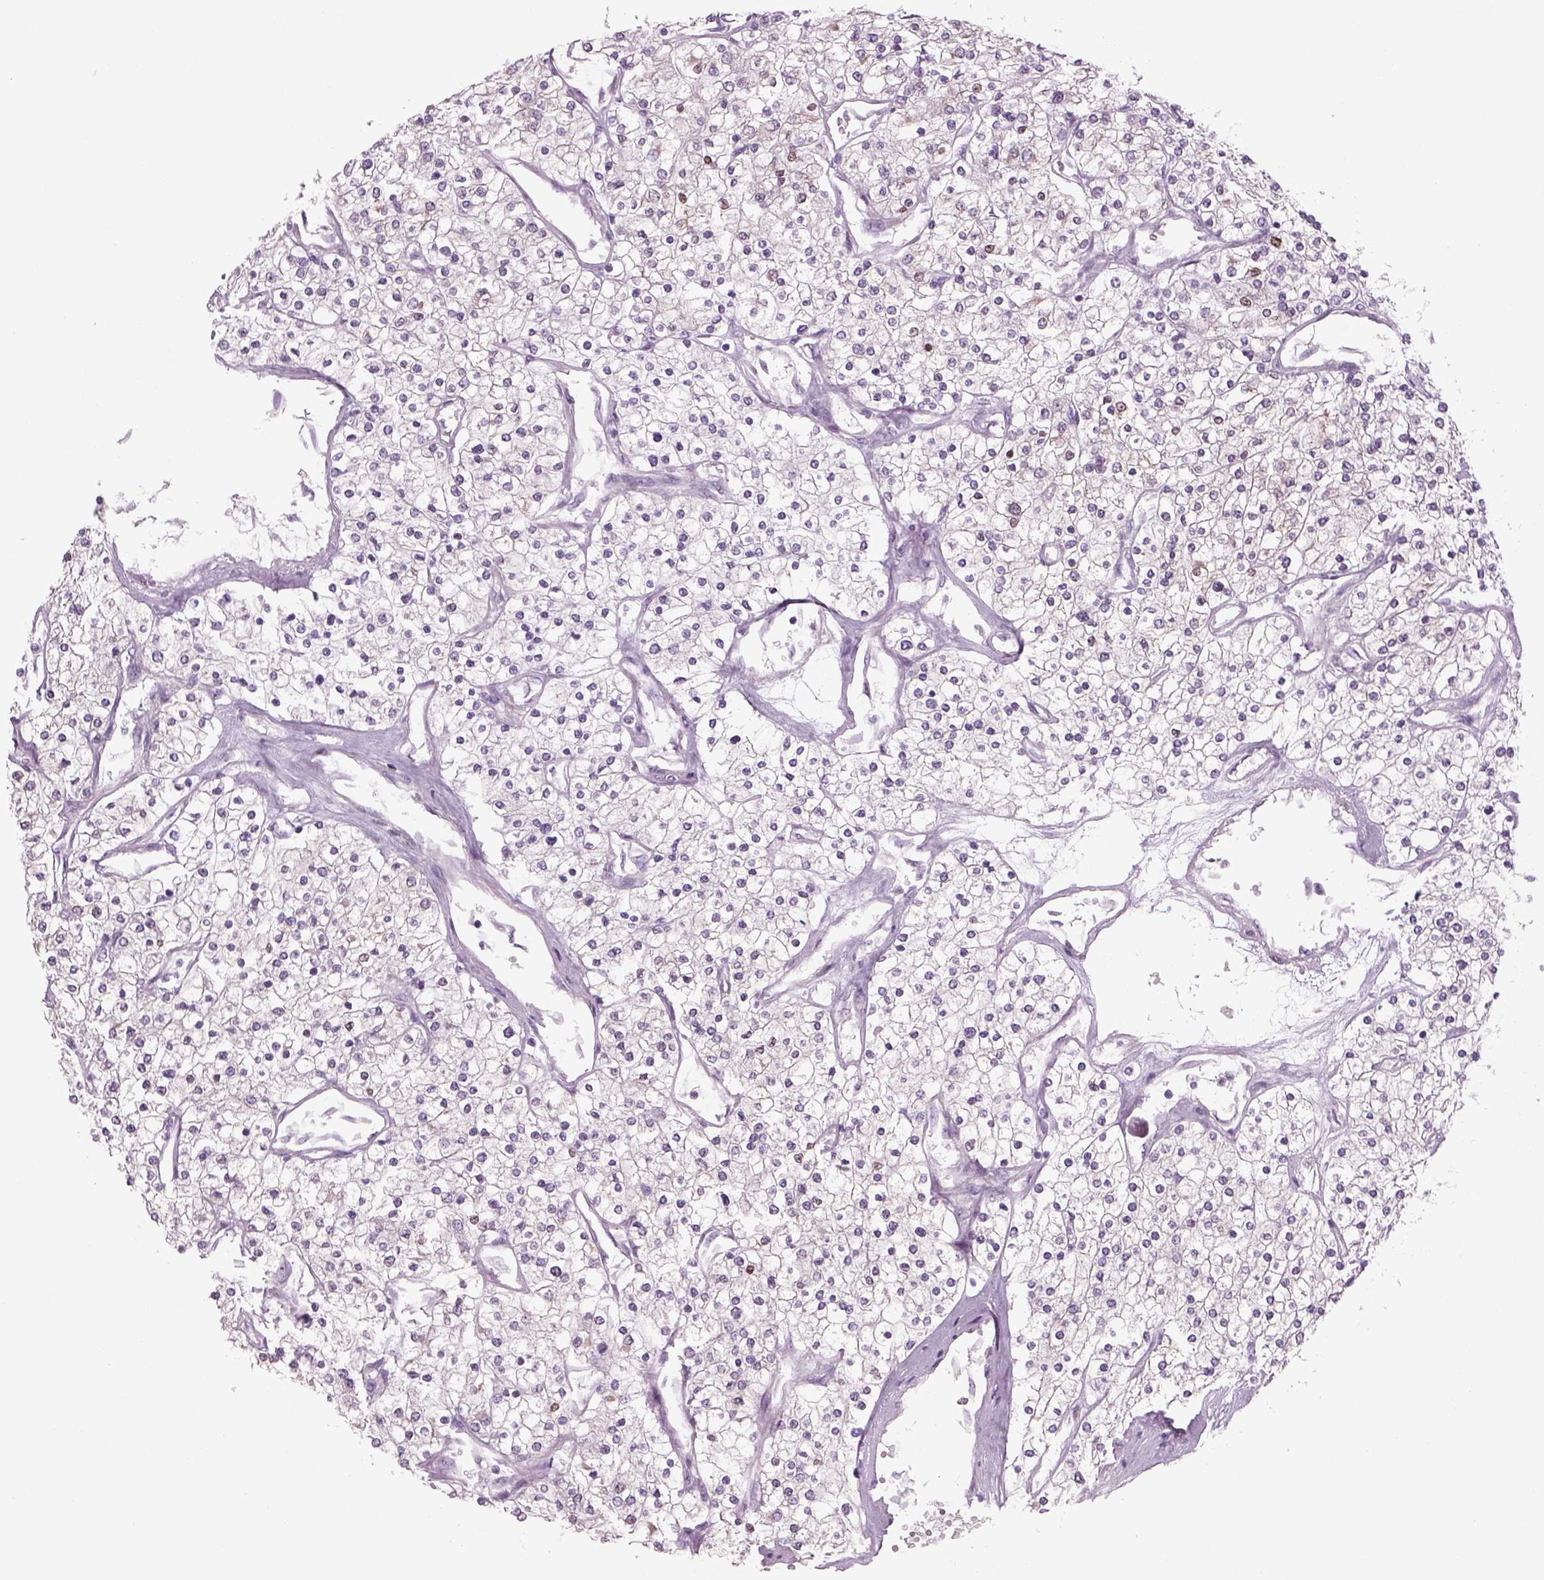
{"staining": {"intensity": "negative", "quantity": "none", "location": "none"}, "tissue": "renal cancer", "cell_type": "Tumor cells", "image_type": "cancer", "snomed": [{"axis": "morphology", "description": "Adenocarcinoma, NOS"}, {"axis": "topography", "description": "Kidney"}], "caption": "Tumor cells are negative for brown protein staining in renal cancer (adenocarcinoma). (DAB (3,3'-diaminobenzidine) immunohistochemistry visualized using brightfield microscopy, high magnification).", "gene": "MDH1B", "patient": {"sex": "male", "age": 80}}